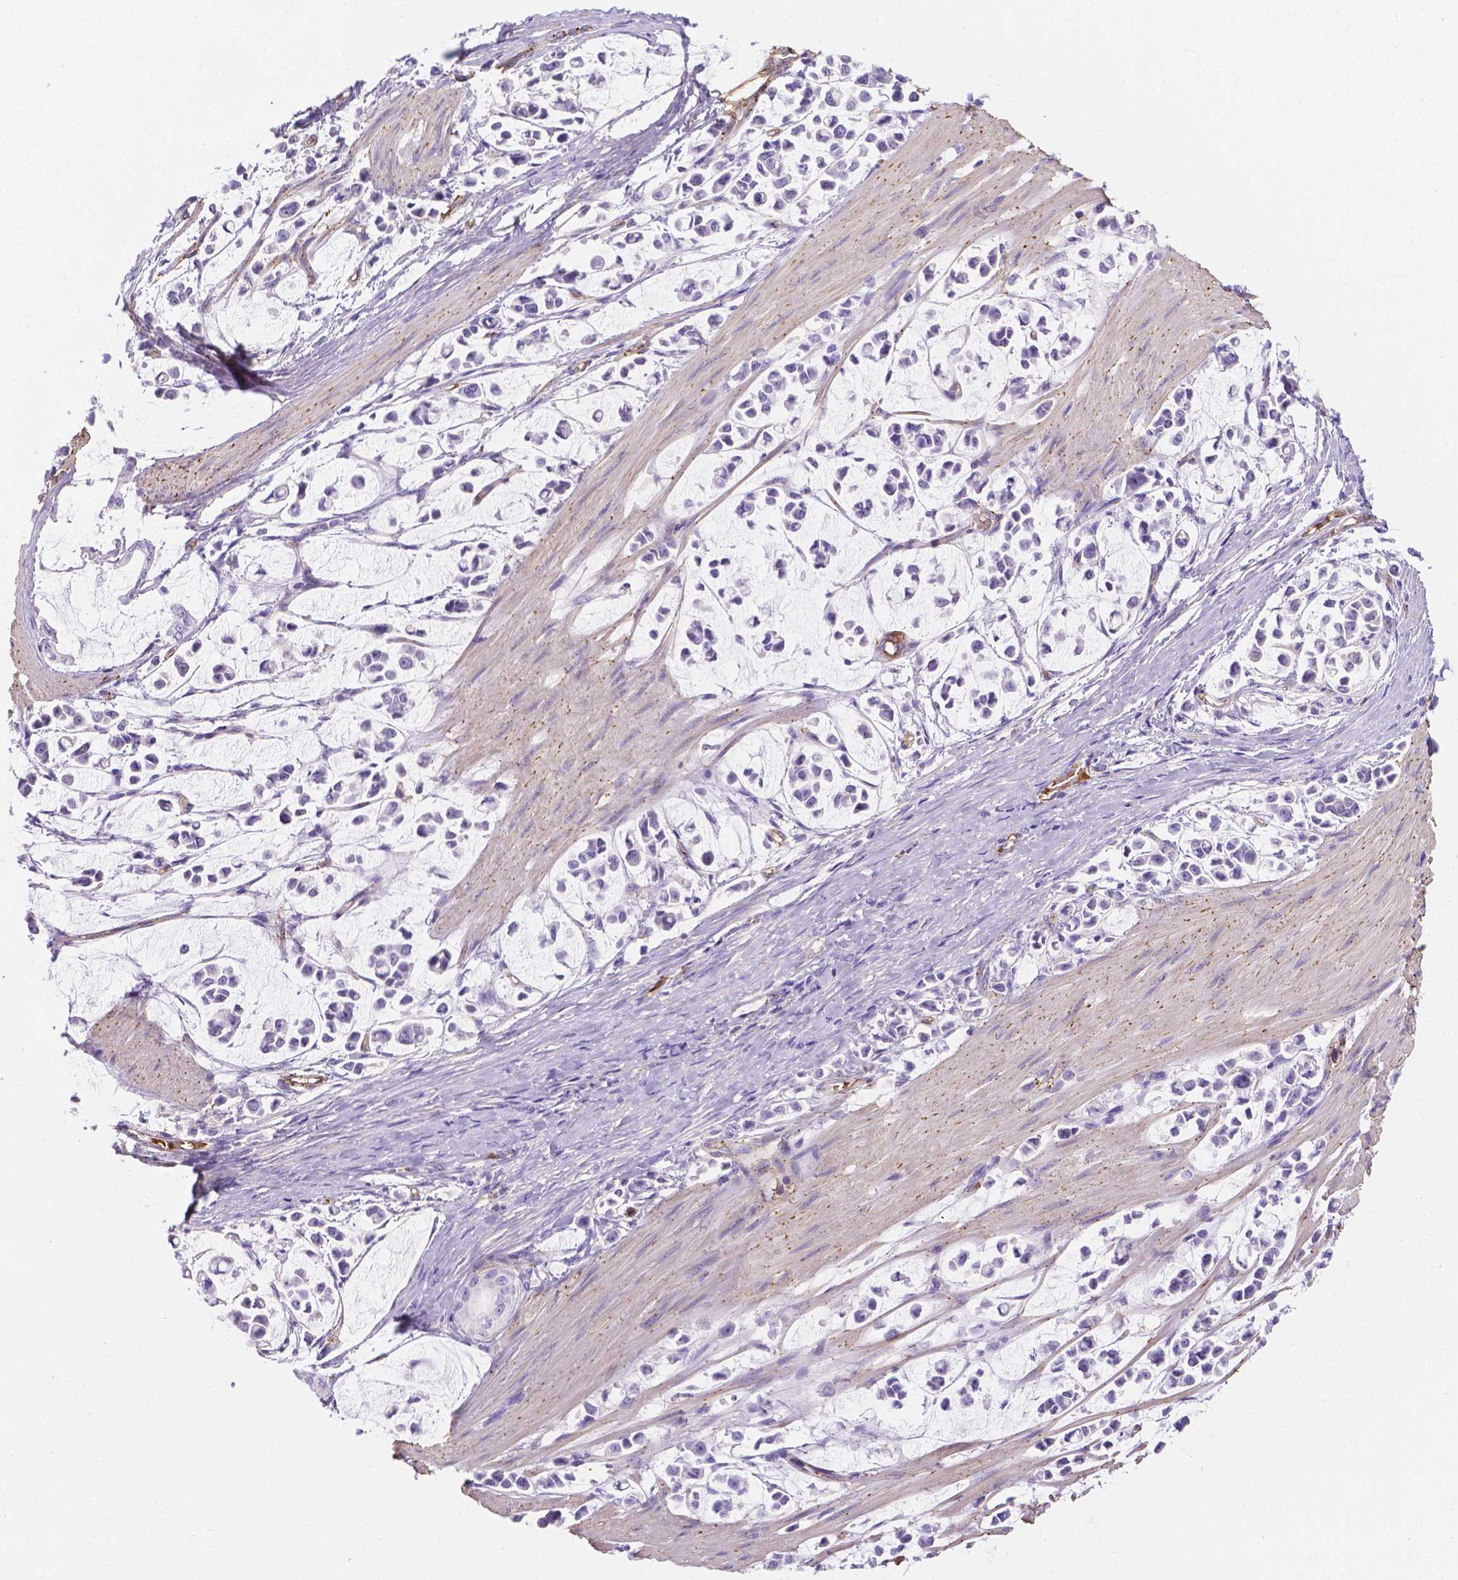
{"staining": {"intensity": "negative", "quantity": "none", "location": "none"}, "tissue": "stomach cancer", "cell_type": "Tumor cells", "image_type": "cancer", "snomed": [{"axis": "morphology", "description": "Adenocarcinoma, NOS"}, {"axis": "topography", "description": "Stomach"}], "caption": "Immunohistochemistry of human stomach cancer shows no expression in tumor cells. (Stains: DAB (3,3'-diaminobenzidine) IHC with hematoxylin counter stain, Microscopy: brightfield microscopy at high magnification).", "gene": "SLC40A1", "patient": {"sex": "male", "age": 82}}